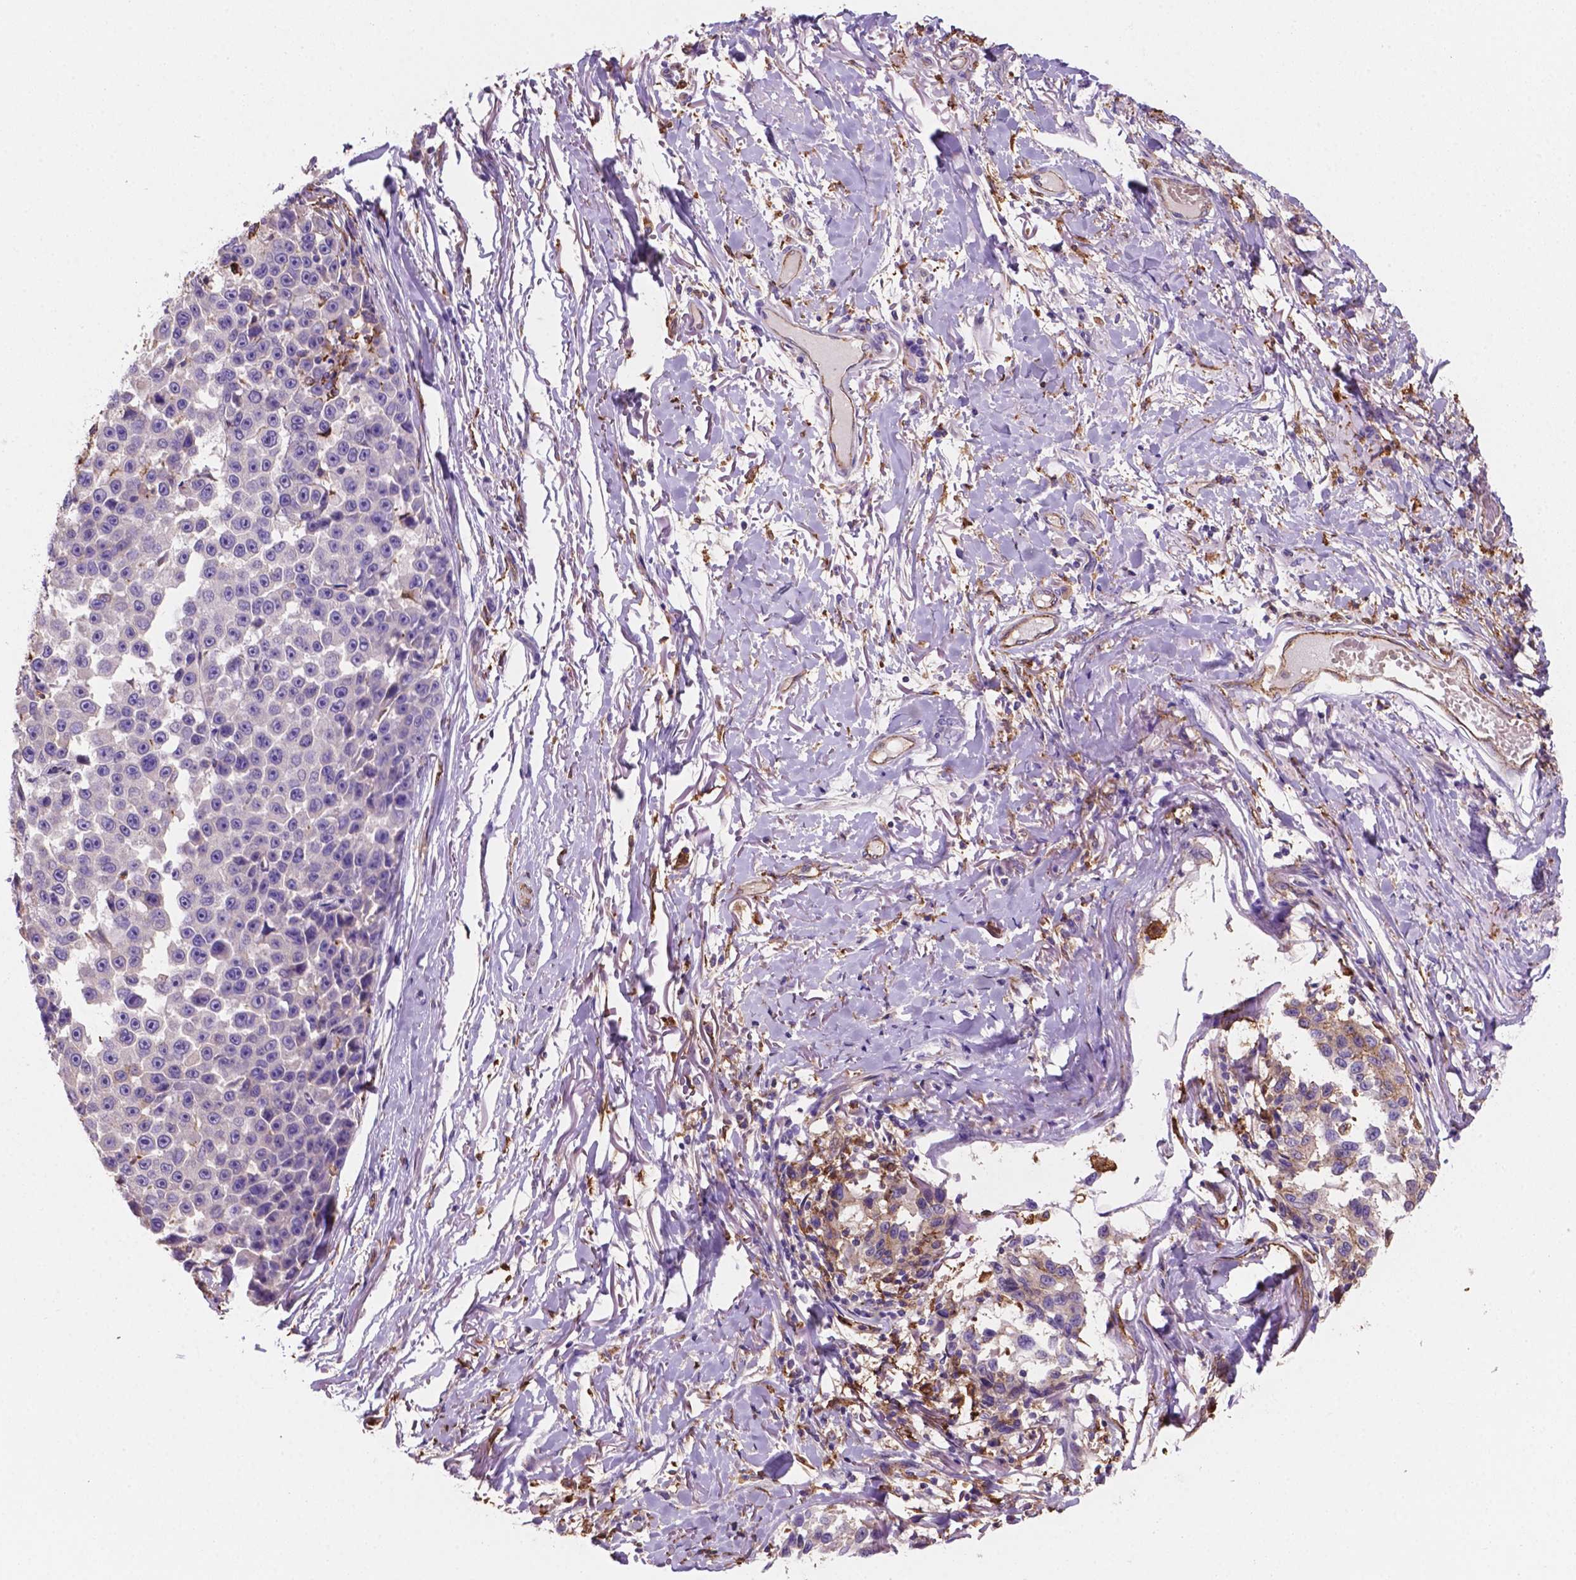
{"staining": {"intensity": "moderate", "quantity": "25%-75%", "location": "cytoplasmic/membranous"}, "tissue": "melanoma", "cell_type": "Tumor cells", "image_type": "cancer", "snomed": [{"axis": "morphology", "description": "Malignant melanoma, NOS"}, {"axis": "topography", "description": "Skin"}], "caption": "Protein expression analysis of melanoma reveals moderate cytoplasmic/membranous staining in approximately 25%-75% of tumor cells. Immunohistochemistry stains the protein in brown and the nuclei are stained blue.", "gene": "MKRN2OS", "patient": {"sex": "female", "age": 66}}